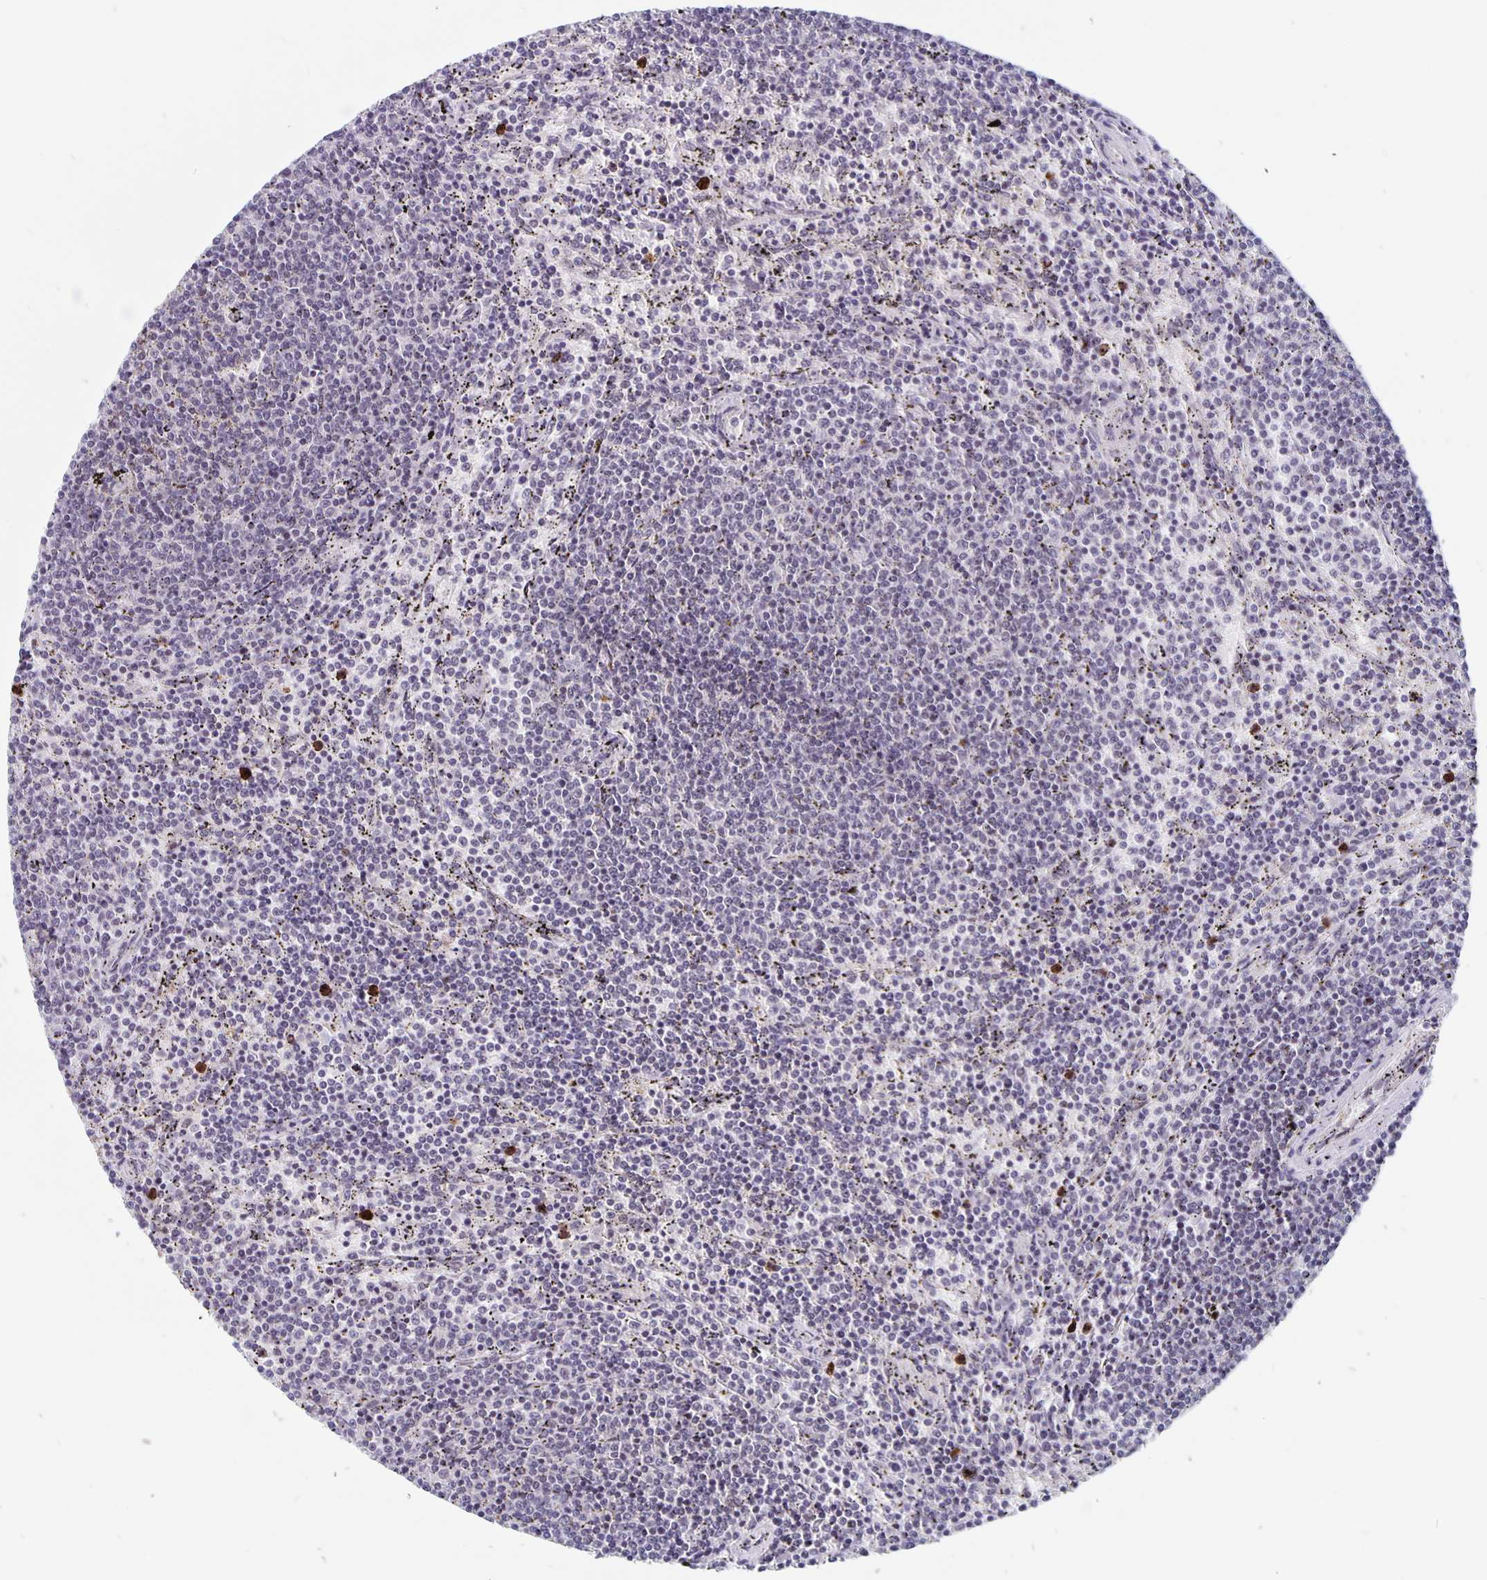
{"staining": {"intensity": "negative", "quantity": "none", "location": "none"}, "tissue": "lymphoma", "cell_type": "Tumor cells", "image_type": "cancer", "snomed": [{"axis": "morphology", "description": "Malignant lymphoma, non-Hodgkin's type, Low grade"}, {"axis": "topography", "description": "Spleen"}], "caption": "The micrograph exhibits no significant positivity in tumor cells of malignant lymphoma, non-Hodgkin's type (low-grade).", "gene": "ZNF691", "patient": {"sex": "female", "age": 50}}